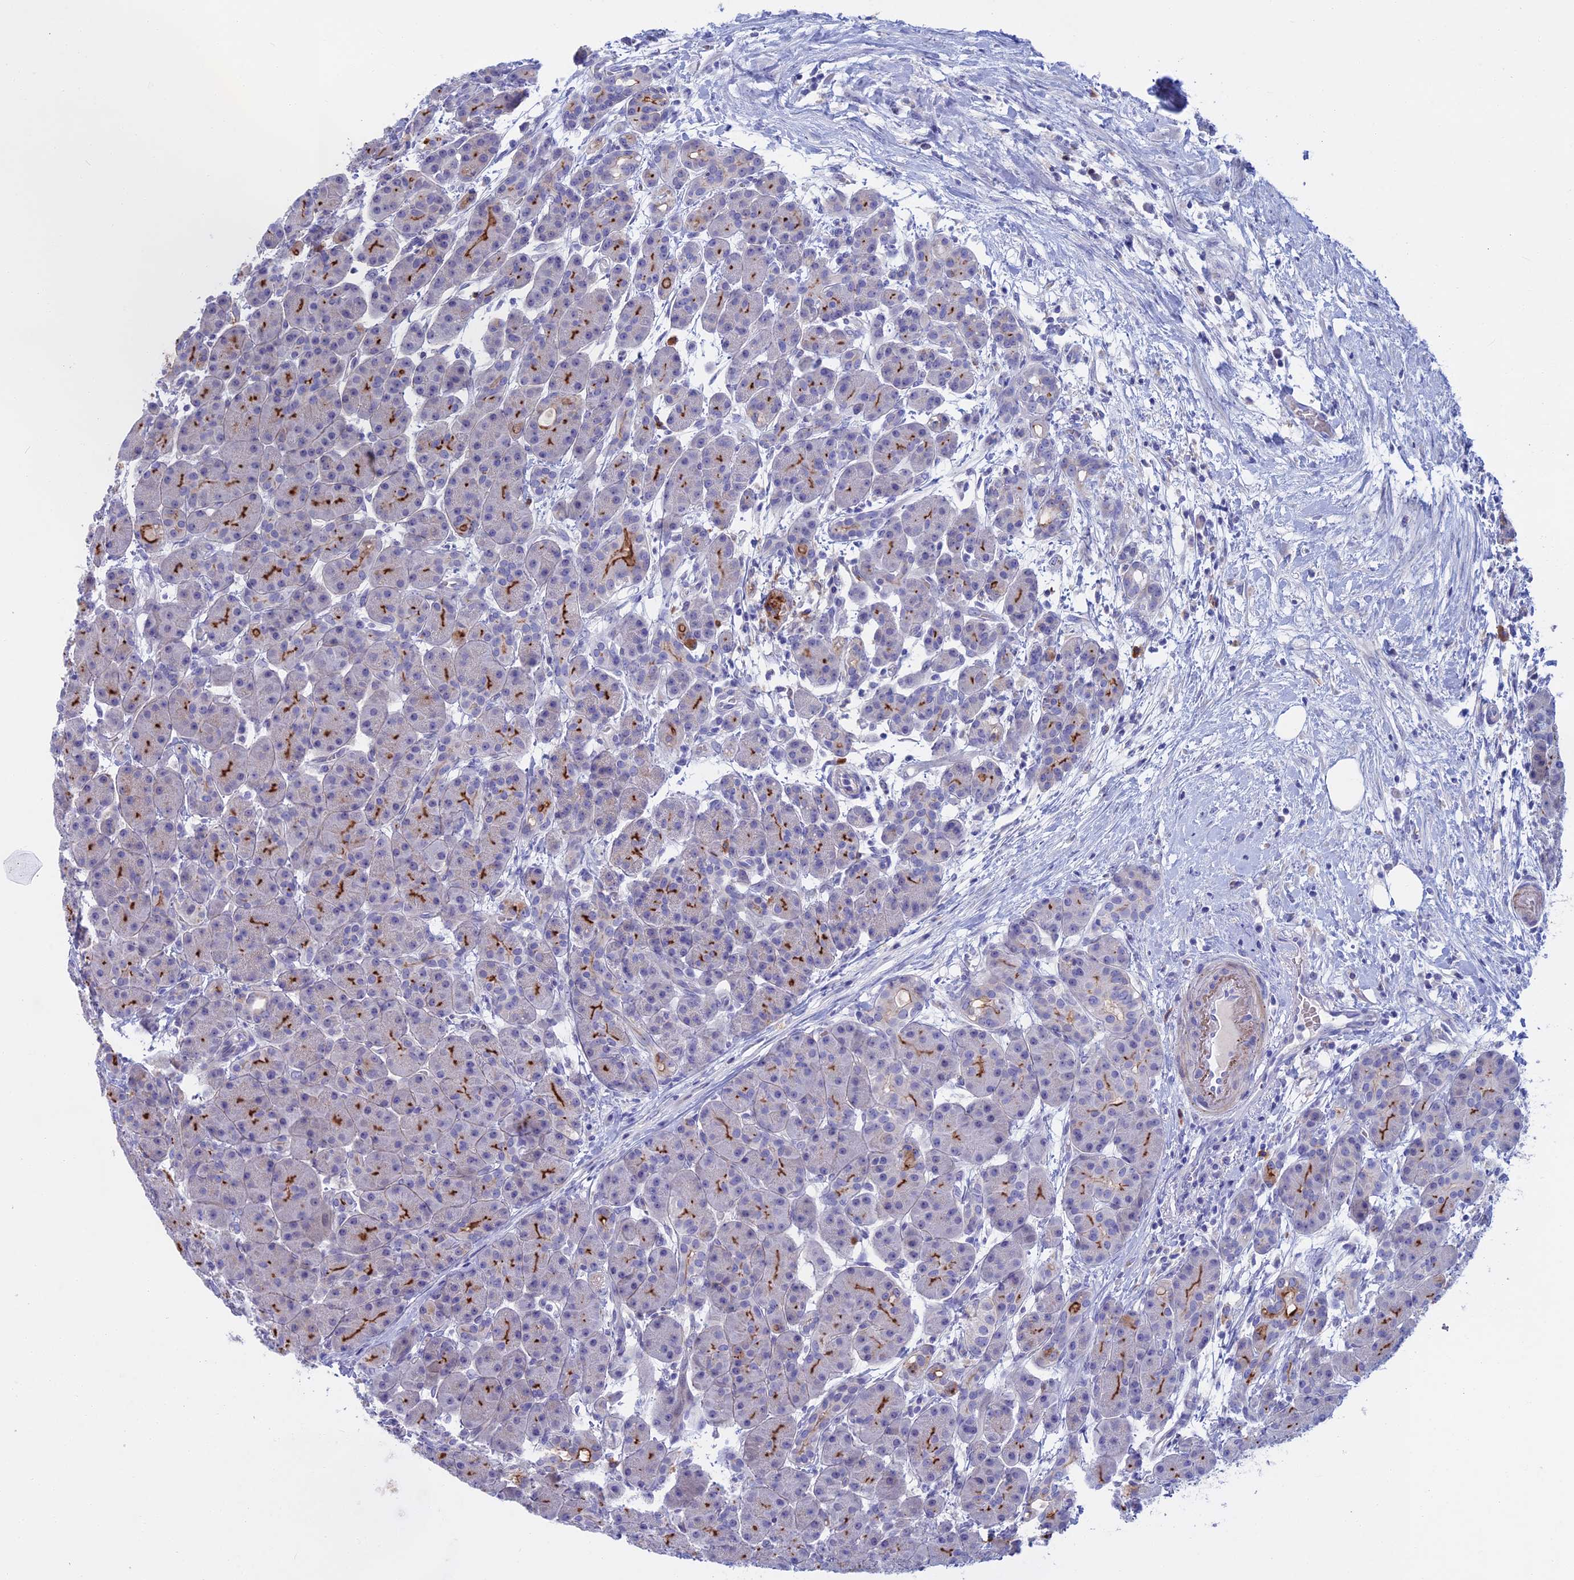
{"staining": {"intensity": "strong", "quantity": "<25%", "location": "cytoplasmic/membranous"}, "tissue": "pancreas", "cell_type": "Exocrine glandular cells", "image_type": "normal", "snomed": [{"axis": "morphology", "description": "Normal tissue, NOS"}, {"axis": "topography", "description": "Pancreas"}], "caption": "Exocrine glandular cells display strong cytoplasmic/membranous expression in about <25% of cells in unremarkable pancreas.", "gene": "SLC2A6", "patient": {"sex": "male", "age": 63}}